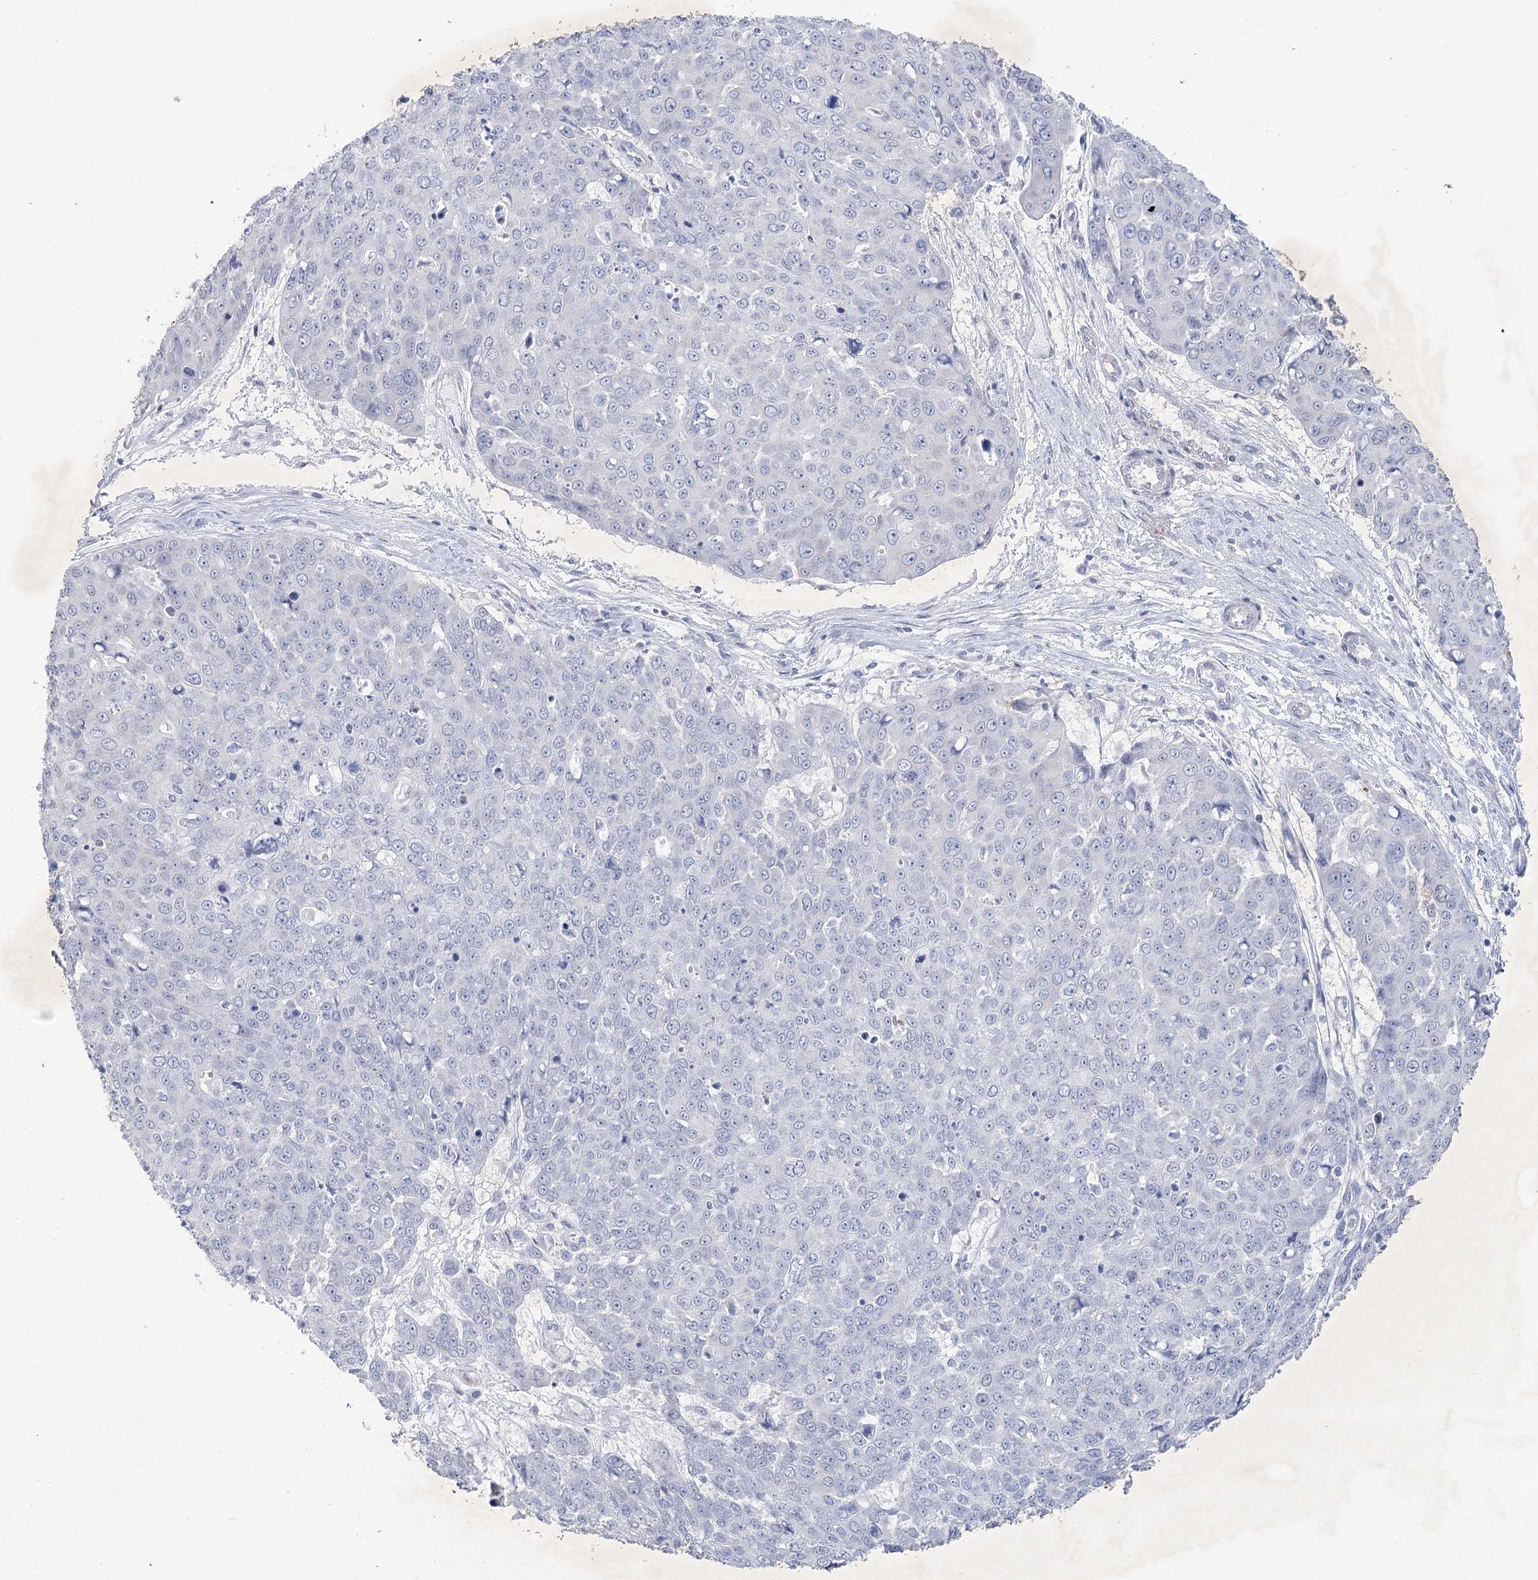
{"staining": {"intensity": "negative", "quantity": "none", "location": "none"}, "tissue": "skin cancer", "cell_type": "Tumor cells", "image_type": "cancer", "snomed": [{"axis": "morphology", "description": "Squamous cell carcinoma, NOS"}, {"axis": "topography", "description": "Skin"}], "caption": "A histopathology image of human skin squamous cell carcinoma is negative for staining in tumor cells. (Stains: DAB (3,3'-diaminobenzidine) immunohistochemistry with hematoxylin counter stain, Microscopy: brightfield microscopy at high magnification).", "gene": "CCDC88A", "patient": {"sex": "male", "age": 71}}